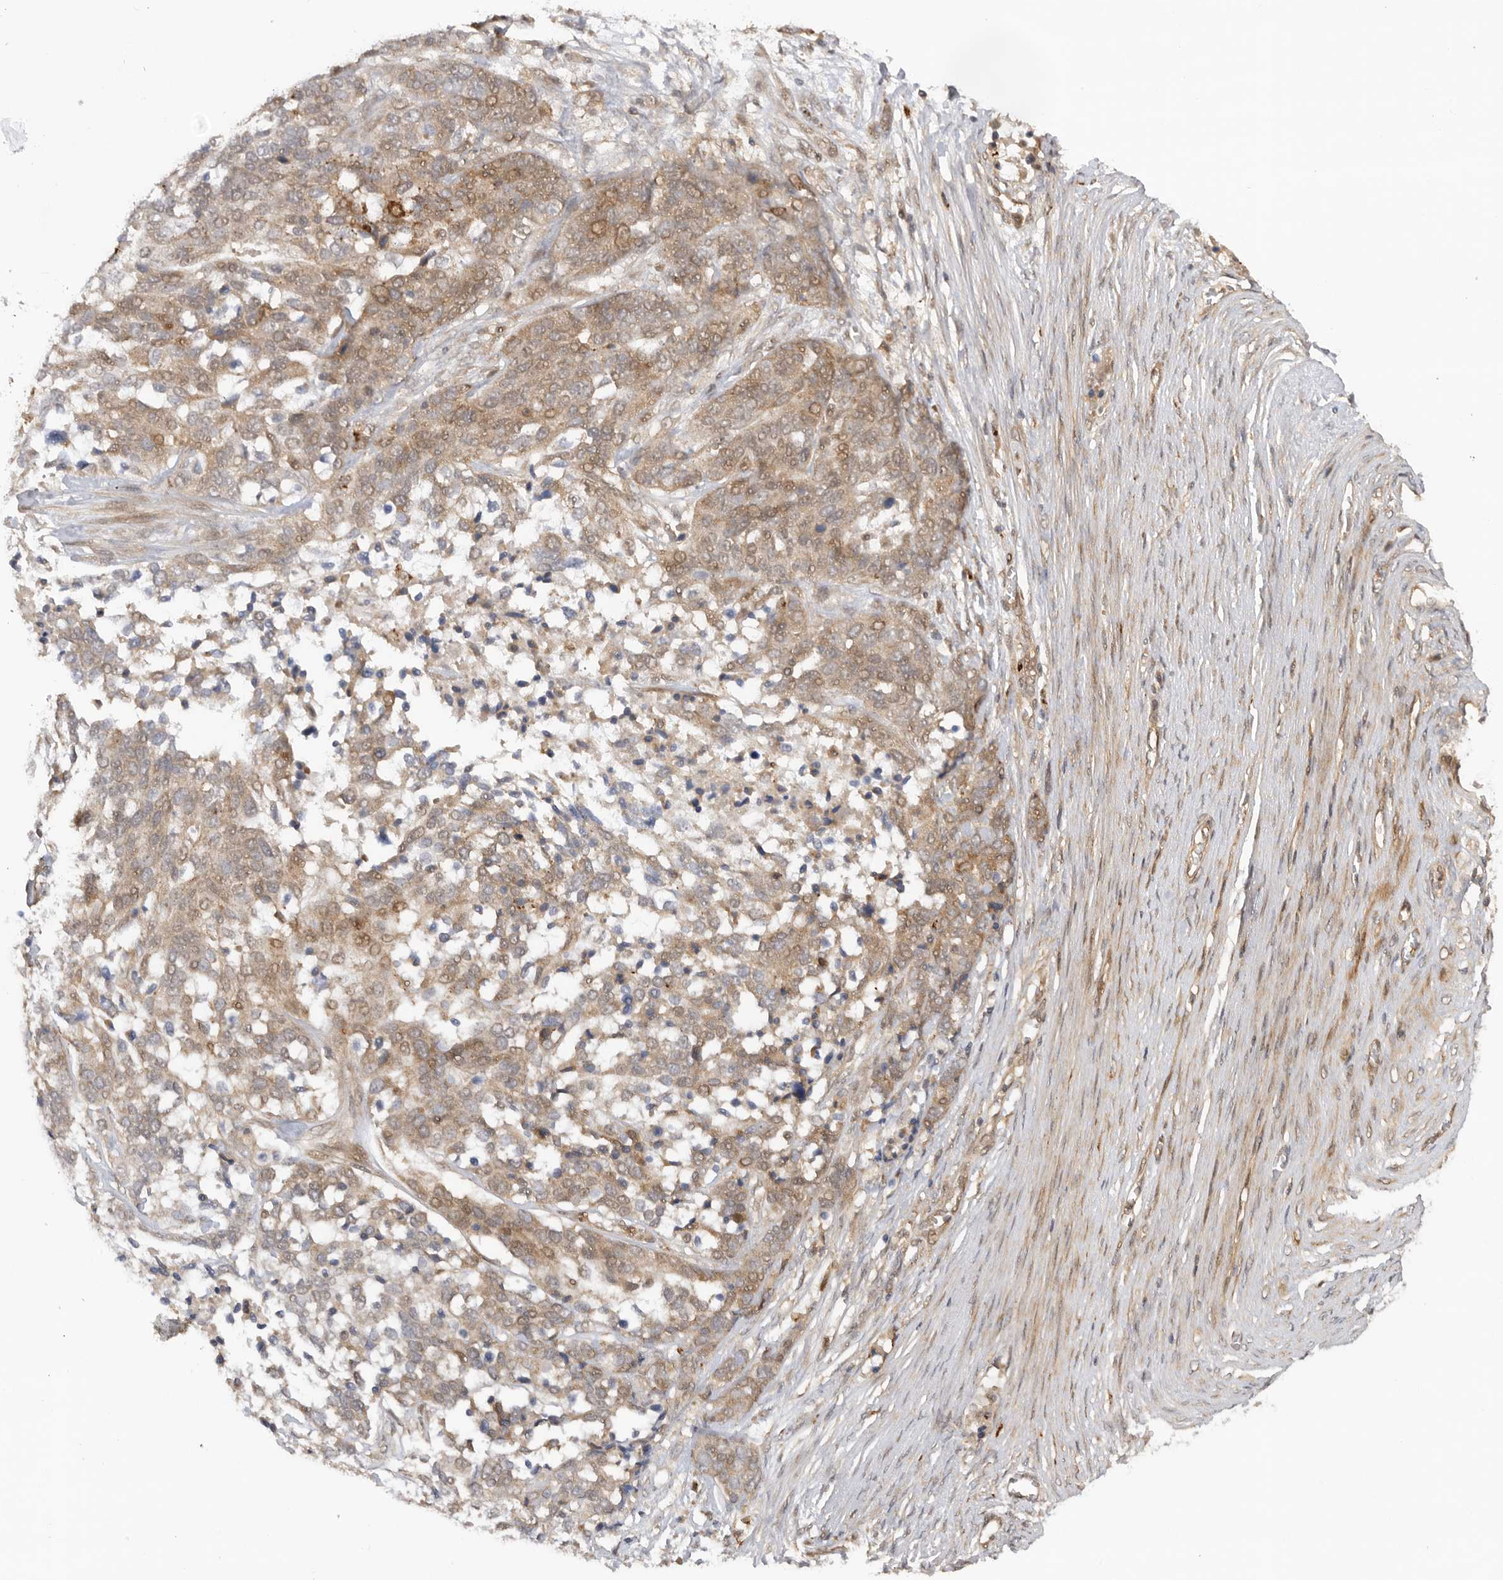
{"staining": {"intensity": "weak", "quantity": "25%-75%", "location": "cytoplasmic/membranous"}, "tissue": "ovarian cancer", "cell_type": "Tumor cells", "image_type": "cancer", "snomed": [{"axis": "morphology", "description": "Cystadenocarcinoma, serous, NOS"}, {"axis": "topography", "description": "Ovary"}], "caption": "A histopathology image of human ovarian cancer stained for a protein reveals weak cytoplasmic/membranous brown staining in tumor cells. Using DAB (3,3'-diaminobenzidine) (brown) and hematoxylin (blue) stains, captured at high magnification using brightfield microscopy.", "gene": "DCAF8", "patient": {"sex": "female", "age": 44}}